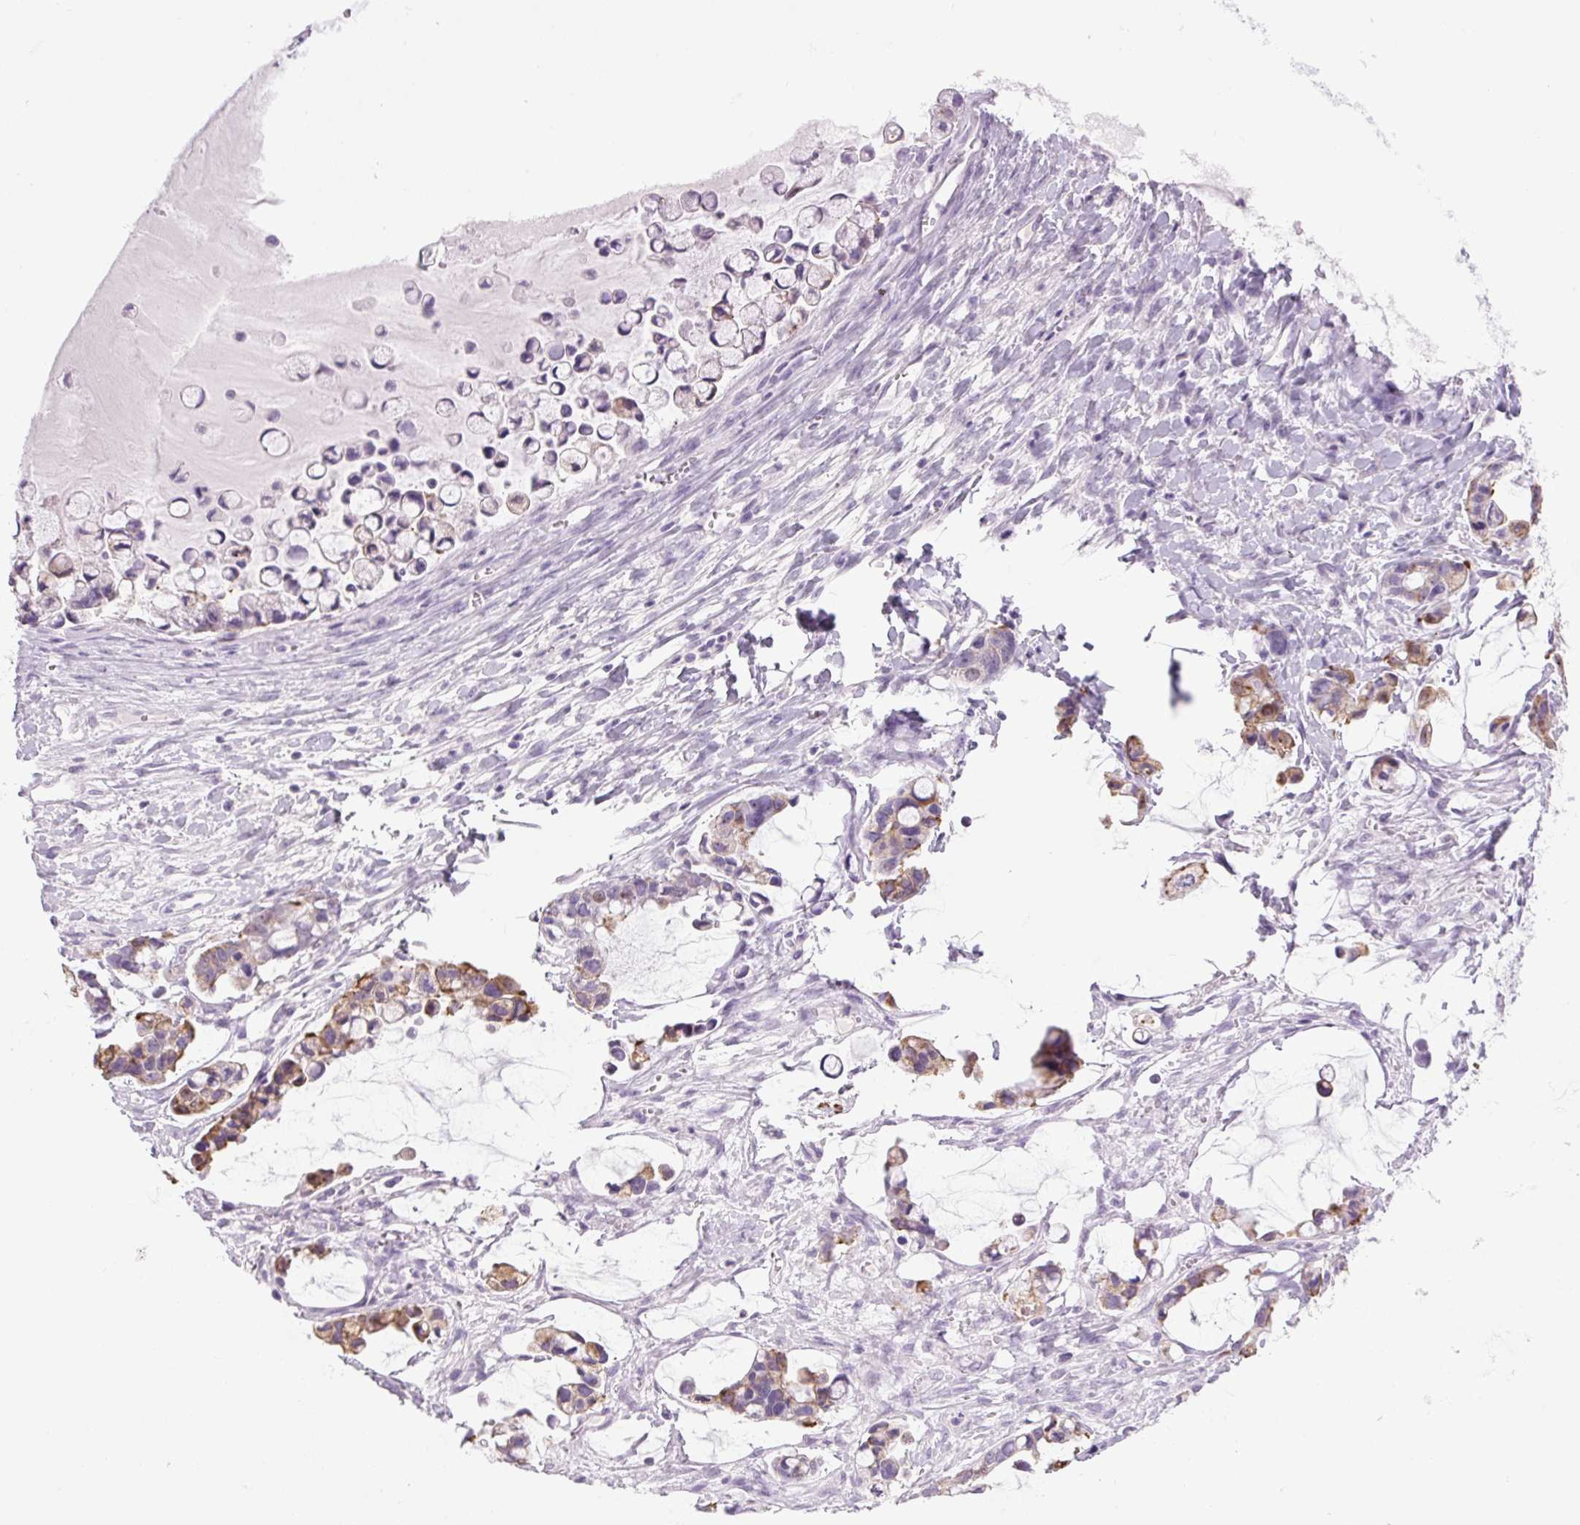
{"staining": {"intensity": "moderate", "quantity": "<25%", "location": "cytoplasmic/membranous"}, "tissue": "ovarian cancer", "cell_type": "Tumor cells", "image_type": "cancer", "snomed": [{"axis": "morphology", "description": "Cystadenocarcinoma, mucinous, NOS"}, {"axis": "topography", "description": "Ovary"}], "caption": "Ovarian cancer was stained to show a protein in brown. There is low levels of moderate cytoplasmic/membranous positivity in approximately <25% of tumor cells.", "gene": "COL9A2", "patient": {"sex": "female", "age": 63}}